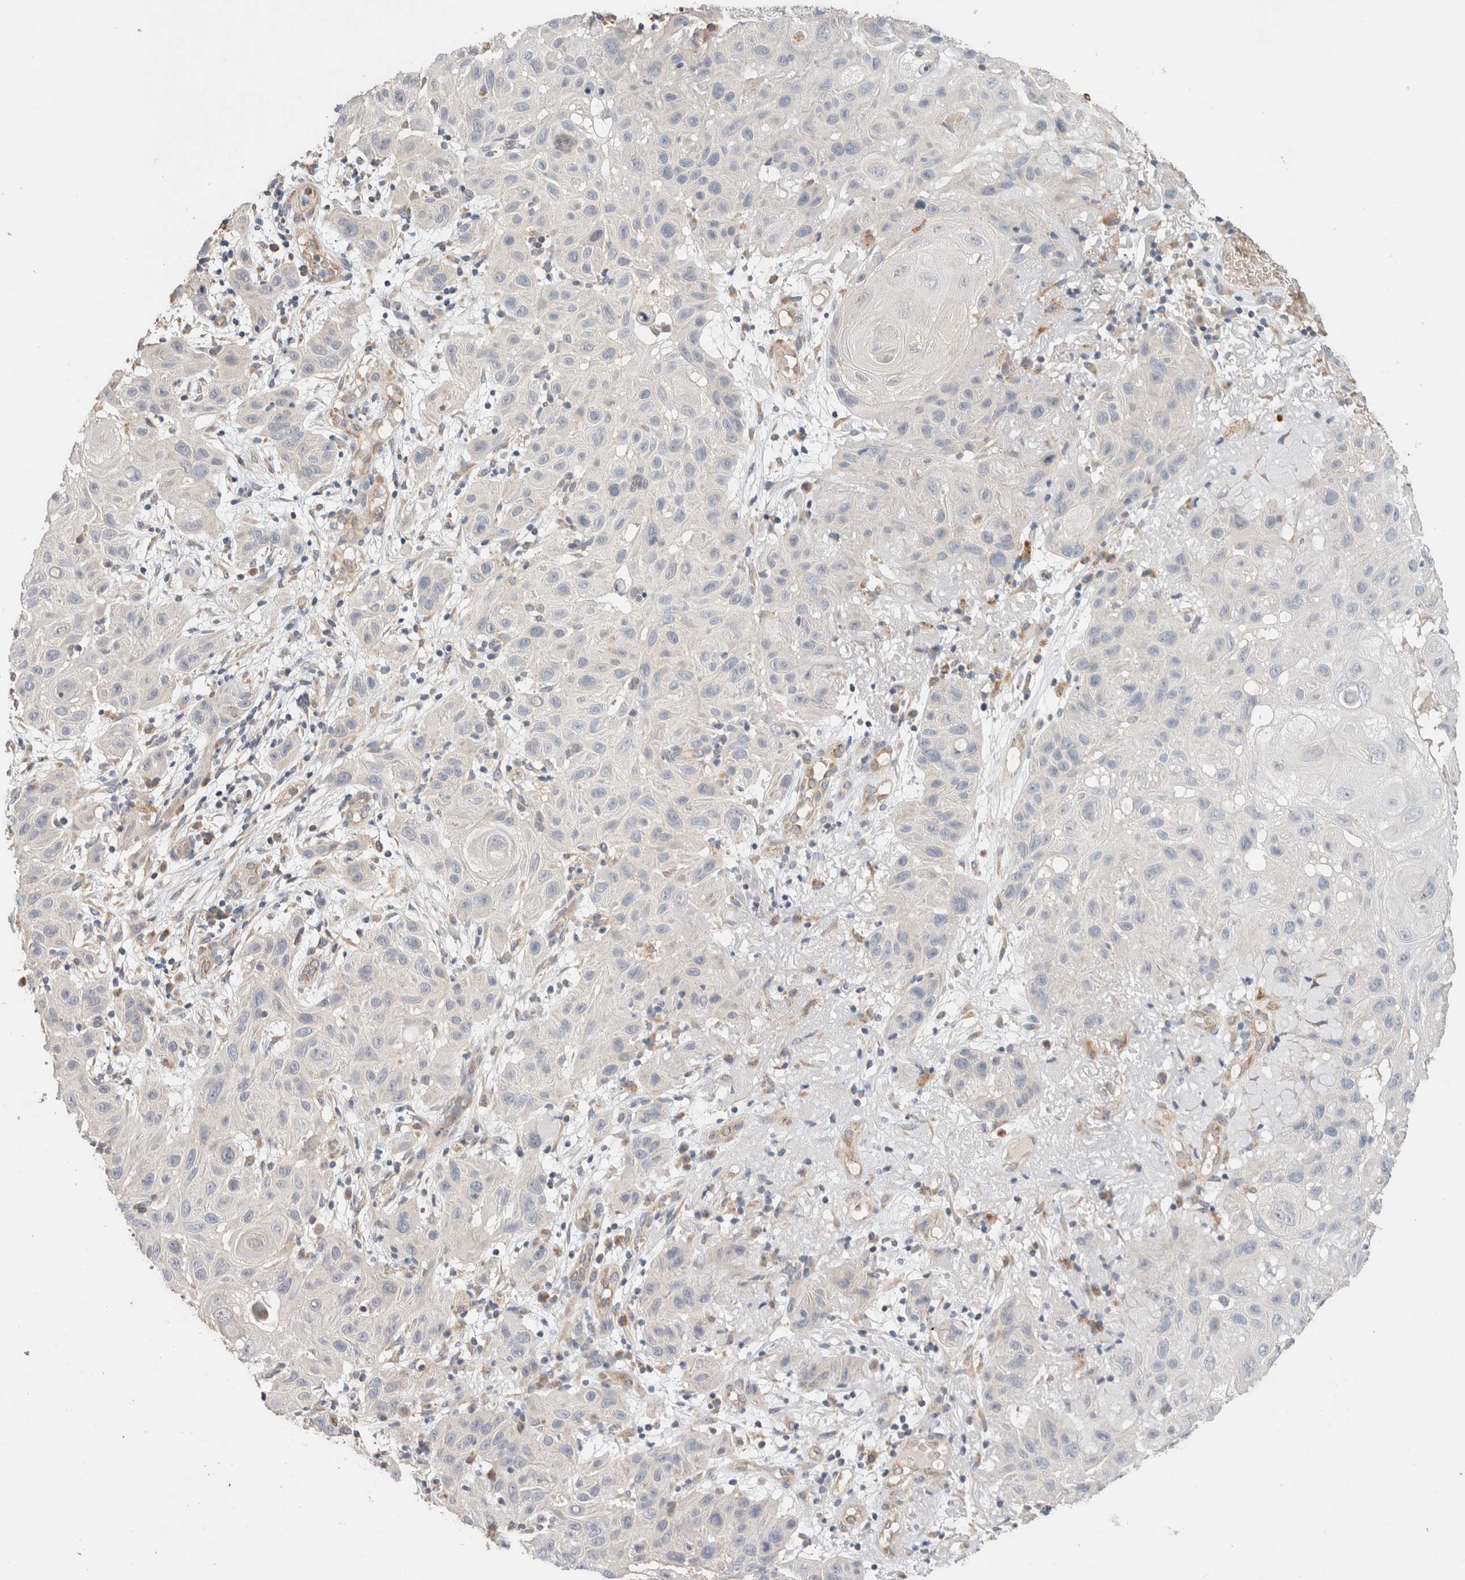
{"staining": {"intensity": "negative", "quantity": "none", "location": "none"}, "tissue": "skin cancer", "cell_type": "Tumor cells", "image_type": "cancer", "snomed": [{"axis": "morphology", "description": "Normal tissue, NOS"}, {"axis": "morphology", "description": "Squamous cell carcinoma, NOS"}, {"axis": "topography", "description": "Skin"}], "caption": "Human skin squamous cell carcinoma stained for a protein using immunohistochemistry displays no staining in tumor cells.", "gene": "CA13", "patient": {"sex": "female", "age": 96}}